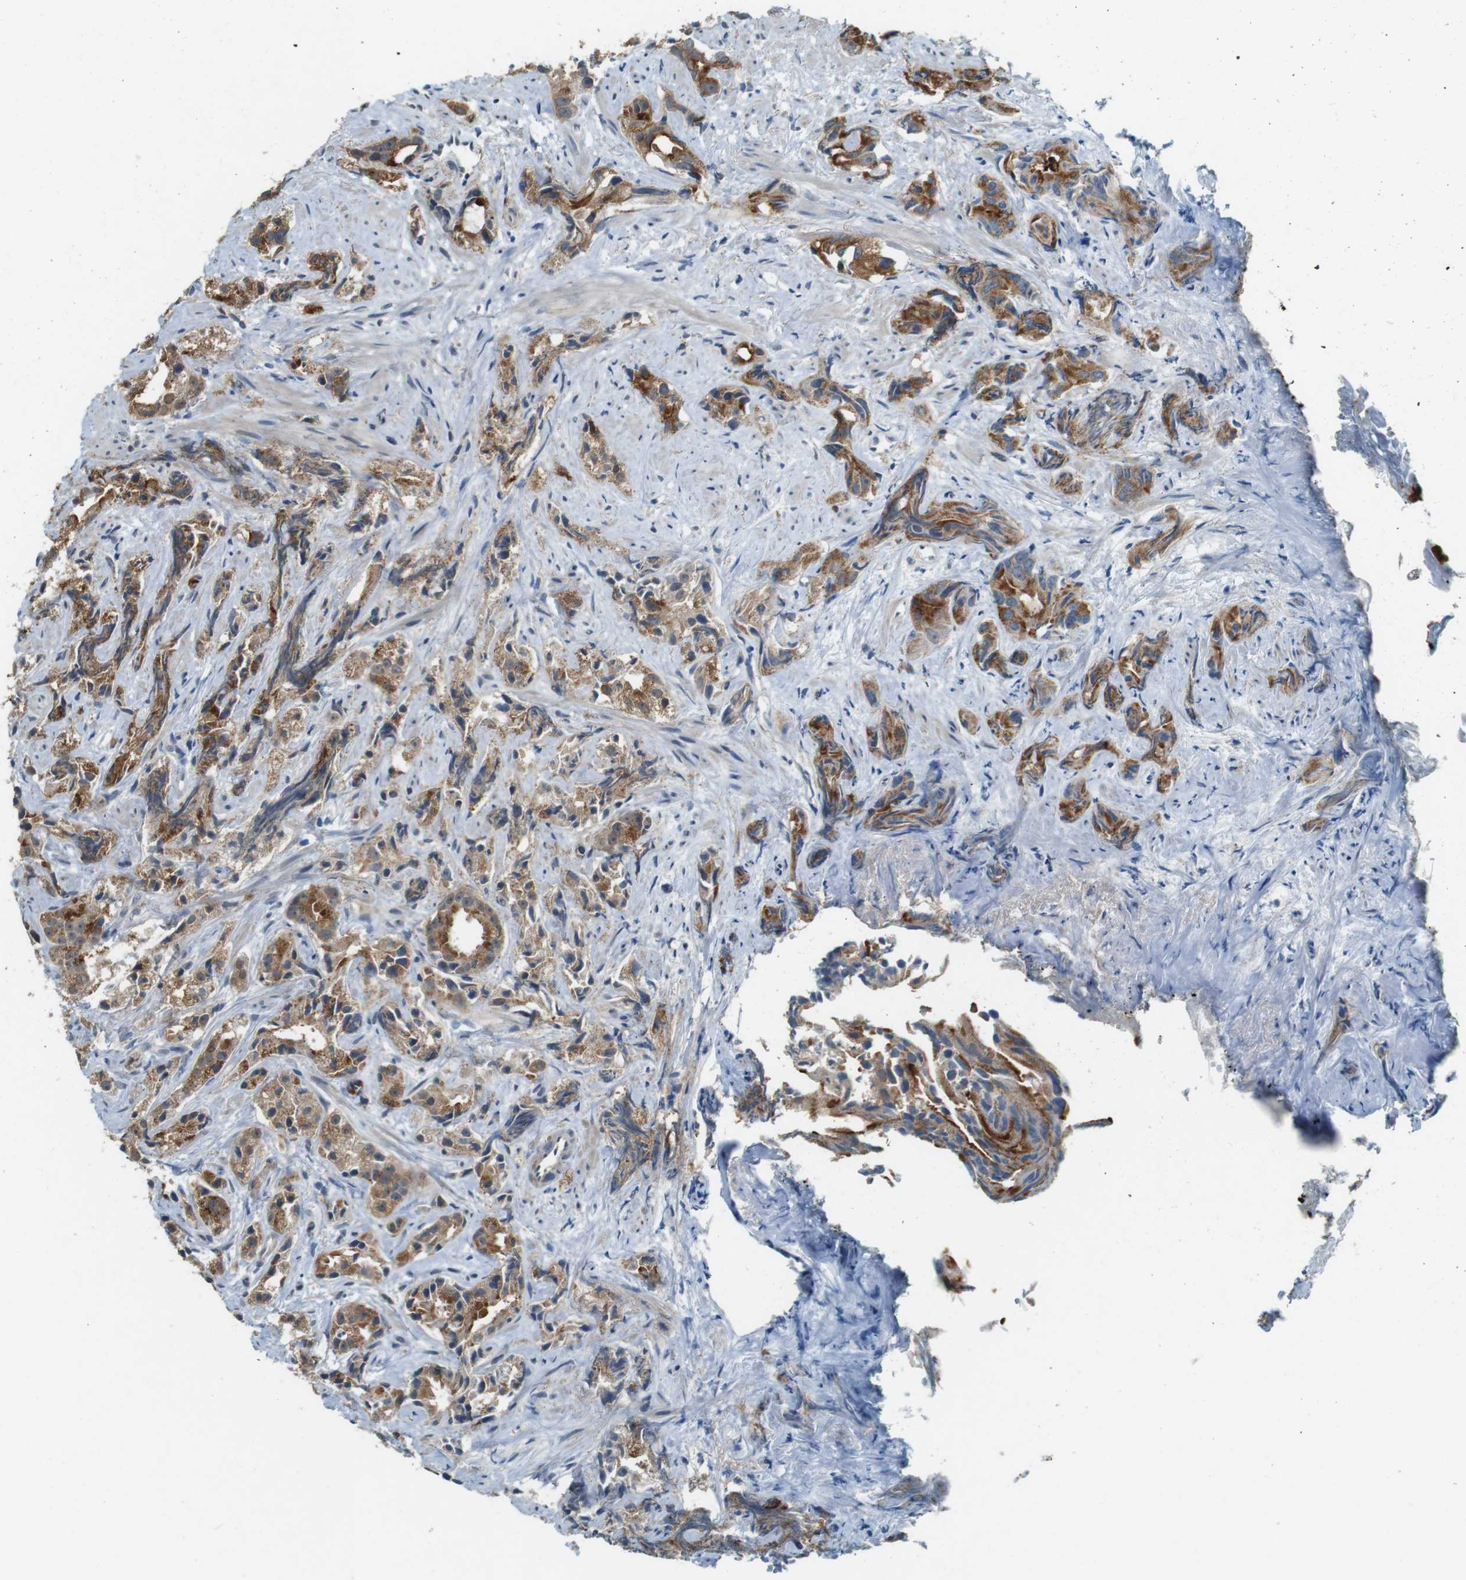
{"staining": {"intensity": "moderate", "quantity": ">75%", "location": "cytoplasmic/membranous"}, "tissue": "prostate cancer", "cell_type": "Tumor cells", "image_type": "cancer", "snomed": [{"axis": "morphology", "description": "Adenocarcinoma, Low grade"}, {"axis": "topography", "description": "Prostate"}], "caption": "Immunohistochemical staining of prostate cancer exhibits medium levels of moderate cytoplasmic/membranous positivity in approximately >75% of tumor cells. (DAB (3,3'-diaminobenzidine) IHC with brightfield microscopy, high magnification).", "gene": "CDK14", "patient": {"sex": "male", "age": 89}}